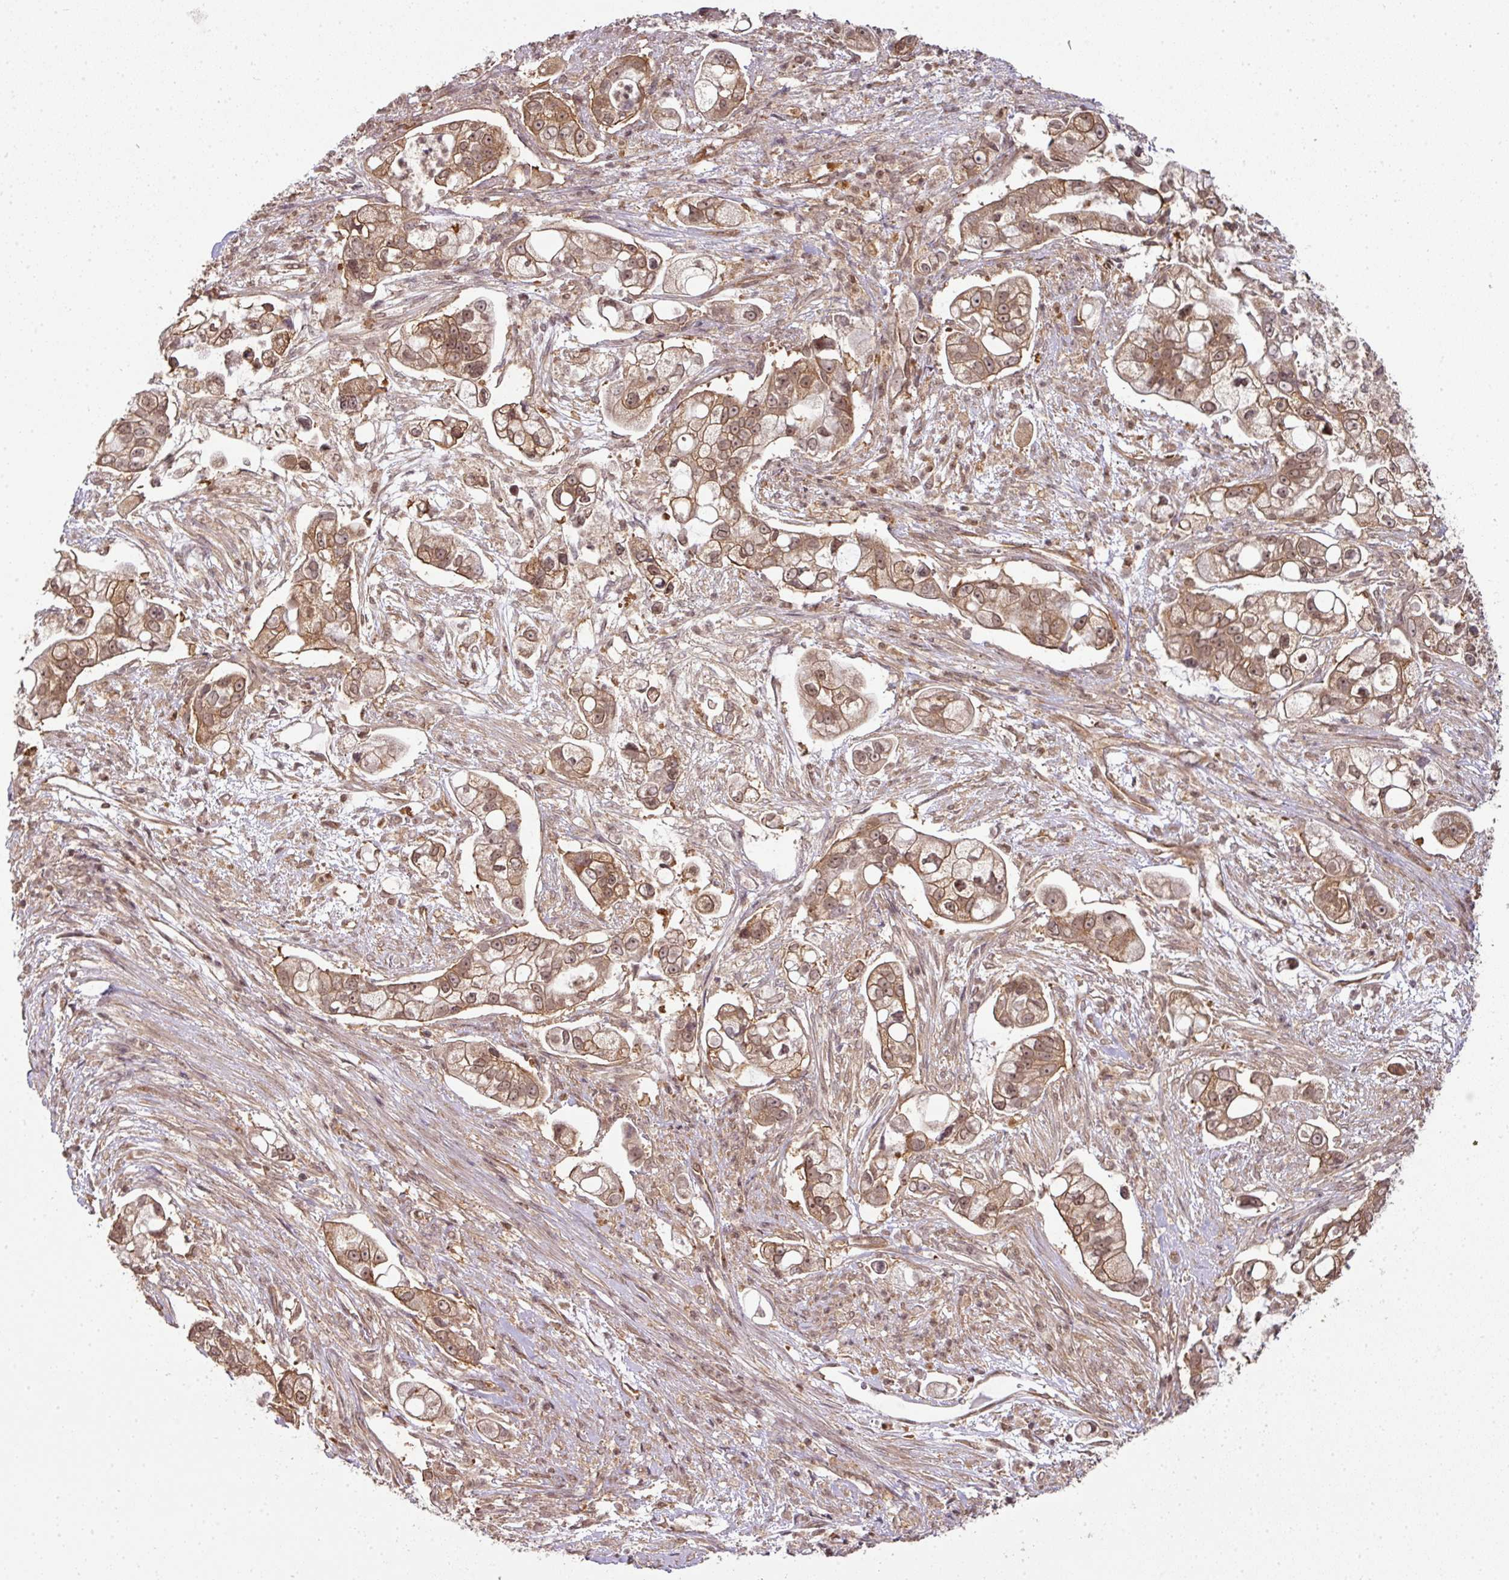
{"staining": {"intensity": "moderate", "quantity": ">75%", "location": "cytoplasmic/membranous,nuclear"}, "tissue": "pancreatic cancer", "cell_type": "Tumor cells", "image_type": "cancer", "snomed": [{"axis": "morphology", "description": "Adenocarcinoma, NOS"}, {"axis": "topography", "description": "Pancreas"}], "caption": "This histopathology image displays immunohistochemistry (IHC) staining of human adenocarcinoma (pancreatic), with medium moderate cytoplasmic/membranous and nuclear expression in approximately >75% of tumor cells.", "gene": "ANKRD18A", "patient": {"sex": "female", "age": 69}}